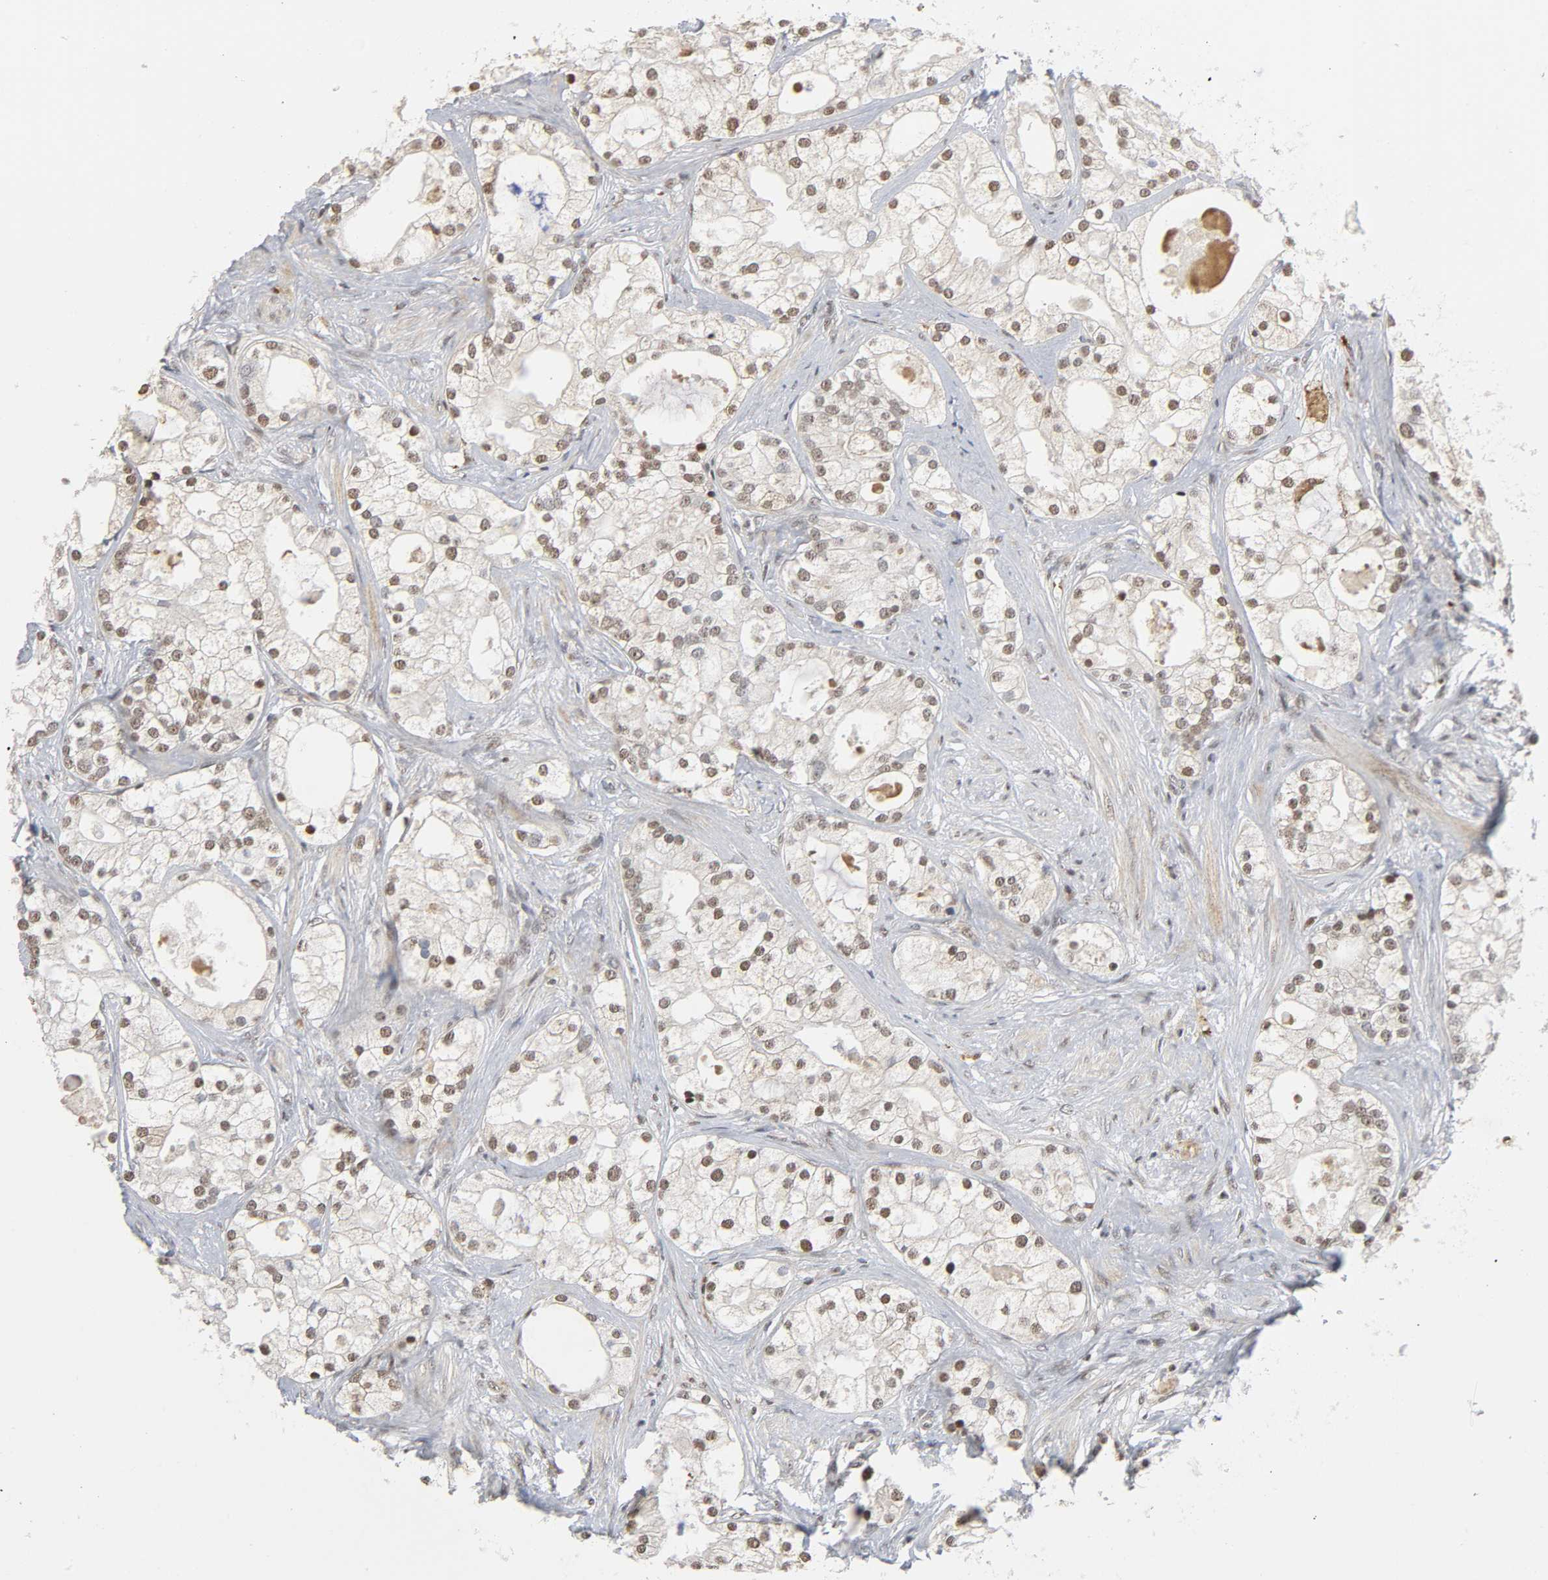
{"staining": {"intensity": "weak", "quantity": ">75%", "location": "nuclear"}, "tissue": "prostate cancer", "cell_type": "Tumor cells", "image_type": "cancer", "snomed": [{"axis": "morphology", "description": "Adenocarcinoma, Low grade"}, {"axis": "topography", "description": "Prostate"}], "caption": "Prostate cancer stained with a brown dye reveals weak nuclear positive staining in about >75% of tumor cells.", "gene": "KAT2B", "patient": {"sex": "male", "age": 58}}